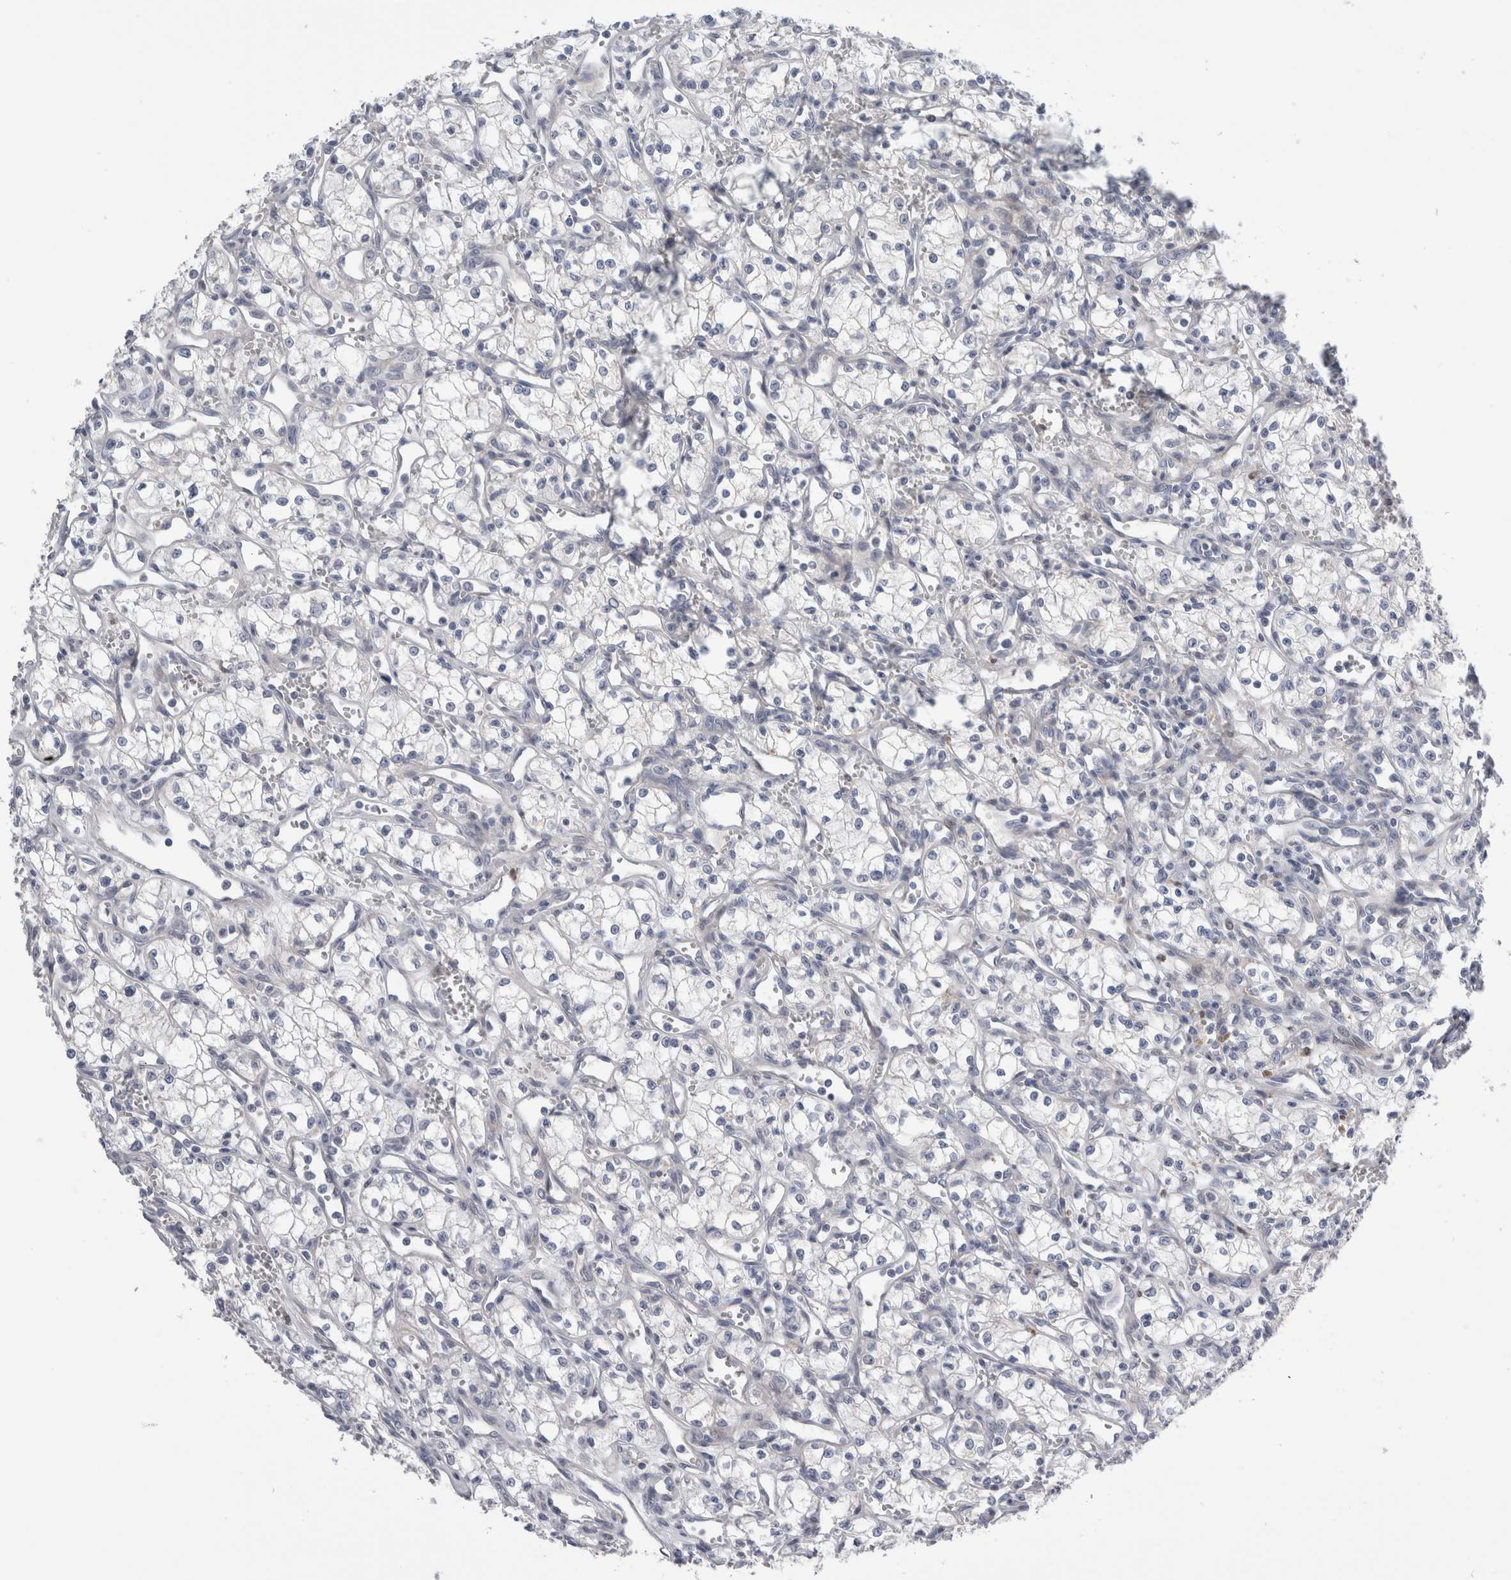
{"staining": {"intensity": "negative", "quantity": "none", "location": "none"}, "tissue": "renal cancer", "cell_type": "Tumor cells", "image_type": "cancer", "snomed": [{"axis": "morphology", "description": "Adenocarcinoma, NOS"}, {"axis": "topography", "description": "Kidney"}], "caption": "This is a micrograph of IHC staining of adenocarcinoma (renal), which shows no staining in tumor cells.", "gene": "SLC20A2", "patient": {"sex": "male", "age": 59}}